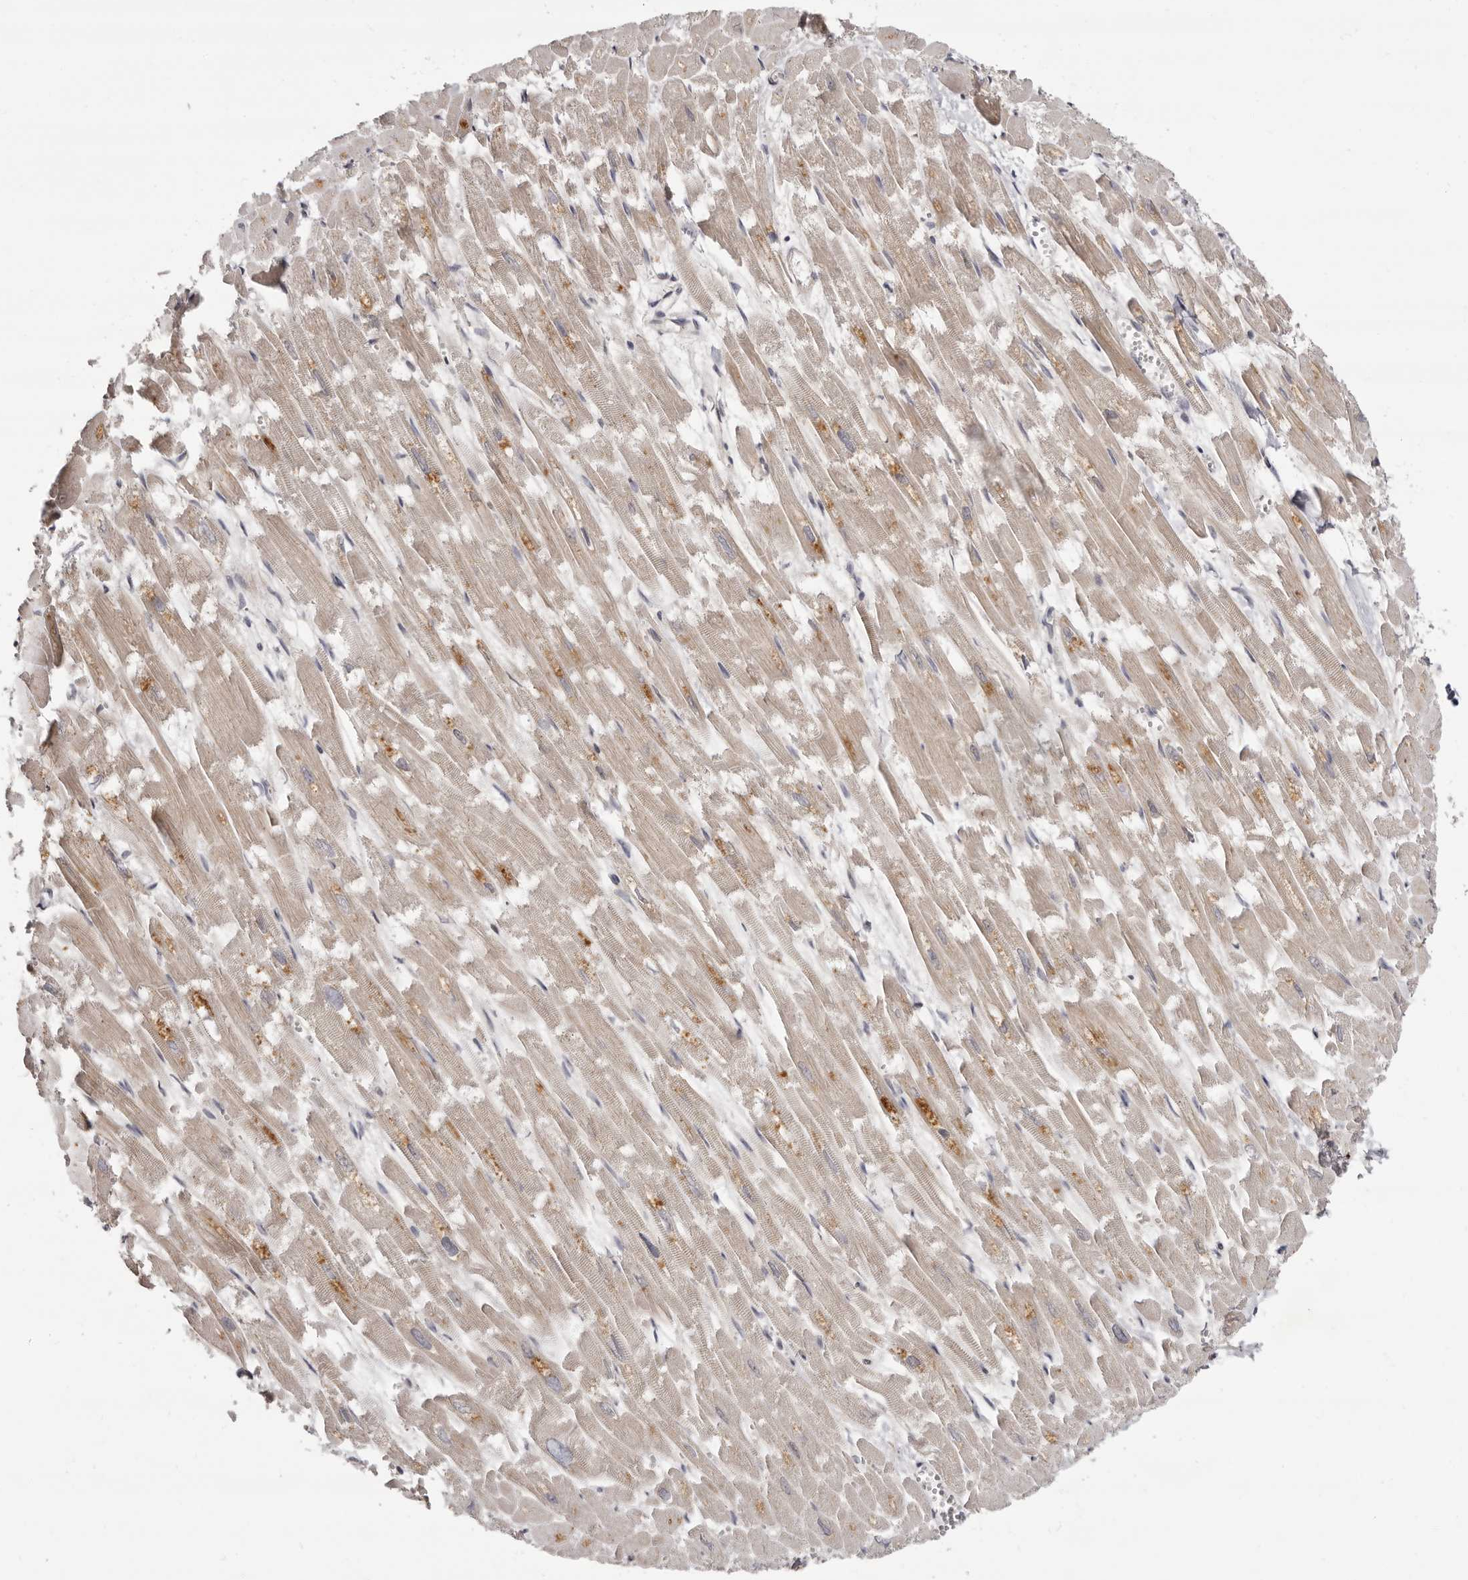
{"staining": {"intensity": "moderate", "quantity": "<25%", "location": "cytoplasmic/membranous,nuclear"}, "tissue": "heart muscle", "cell_type": "Cardiomyocytes", "image_type": "normal", "snomed": [{"axis": "morphology", "description": "Normal tissue, NOS"}, {"axis": "topography", "description": "Heart"}], "caption": "Protein staining shows moderate cytoplasmic/membranous,nuclear positivity in about <25% of cardiomyocytes in benign heart muscle.", "gene": "ZNF326", "patient": {"sex": "male", "age": 54}}